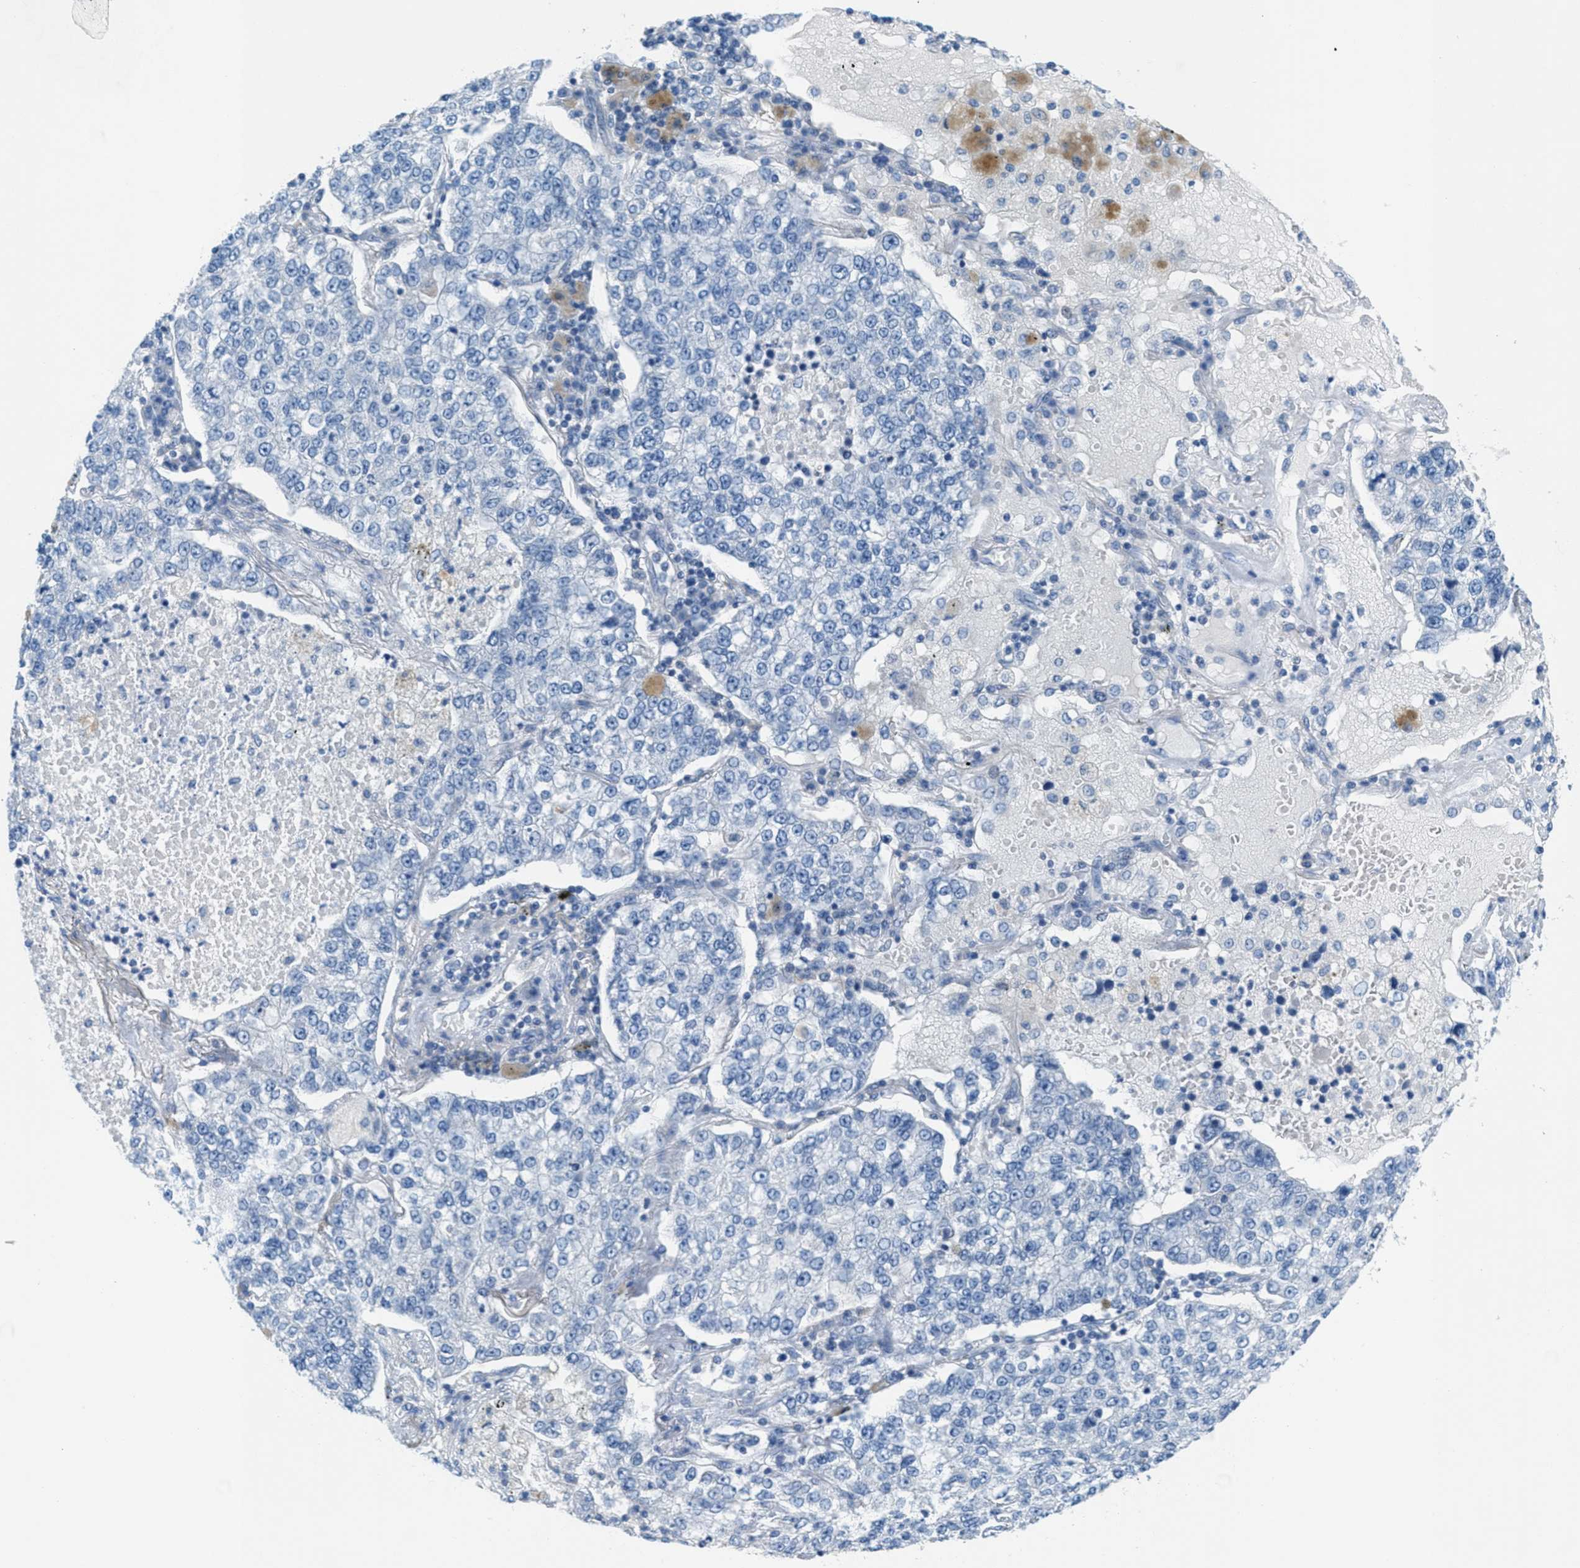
{"staining": {"intensity": "negative", "quantity": "none", "location": "none"}, "tissue": "lung cancer", "cell_type": "Tumor cells", "image_type": "cancer", "snomed": [{"axis": "morphology", "description": "Adenocarcinoma, NOS"}, {"axis": "topography", "description": "Lung"}], "caption": "DAB (3,3'-diaminobenzidine) immunohistochemical staining of human lung adenocarcinoma displays no significant positivity in tumor cells.", "gene": "GALNT17", "patient": {"sex": "male", "age": 49}}